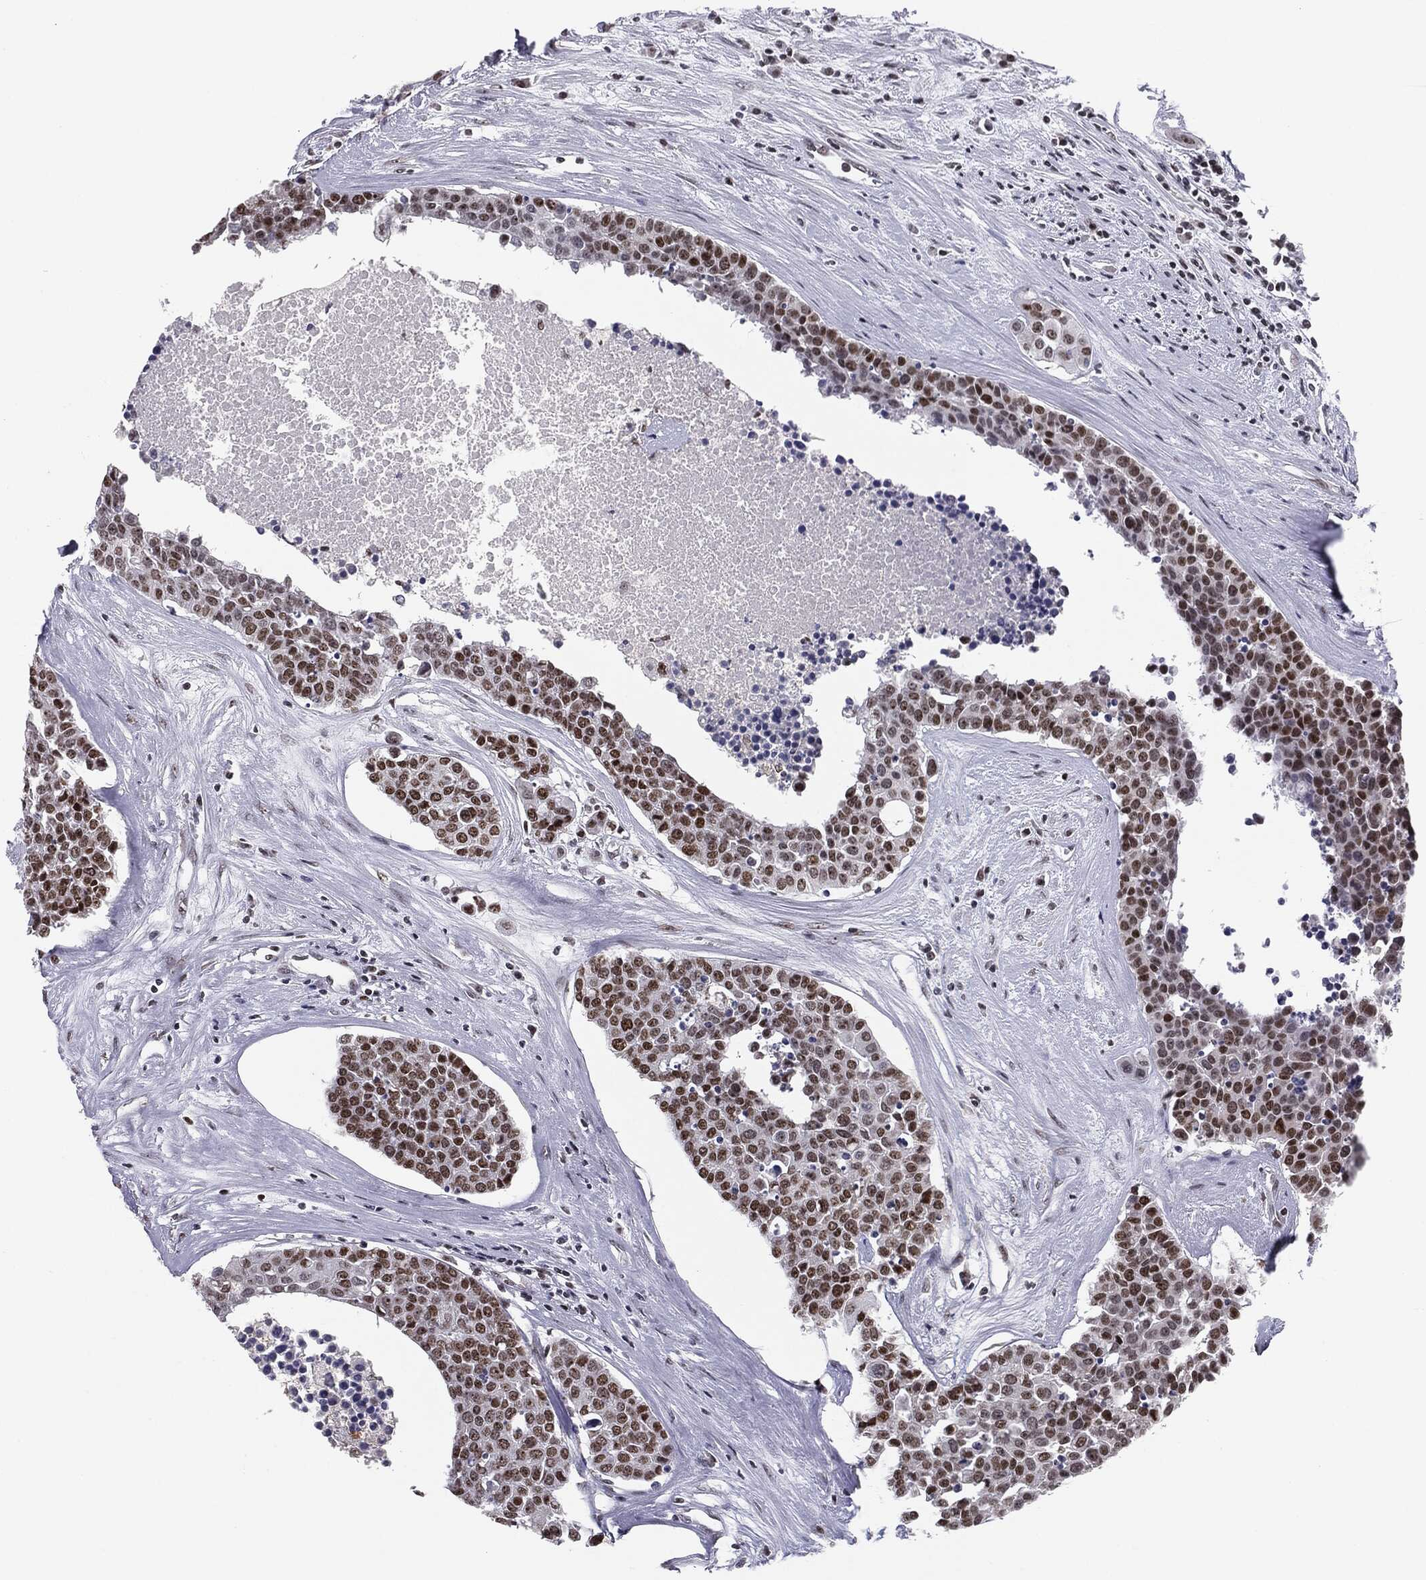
{"staining": {"intensity": "strong", "quantity": ">75%", "location": "nuclear"}, "tissue": "carcinoid", "cell_type": "Tumor cells", "image_type": "cancer", "snomed": [{"axis": "morphology", "description": "Carcinoid, malignant, NOS"}, {"axis": "topography", "description": "Colon"}], "caption": "Protein staining by IHC demonstrates strong nuclear positivity in about >75% of tumor cells in malignant carcinoid.", "gene": "MDC1", "patient": {"sex": "male", "age": 81}}